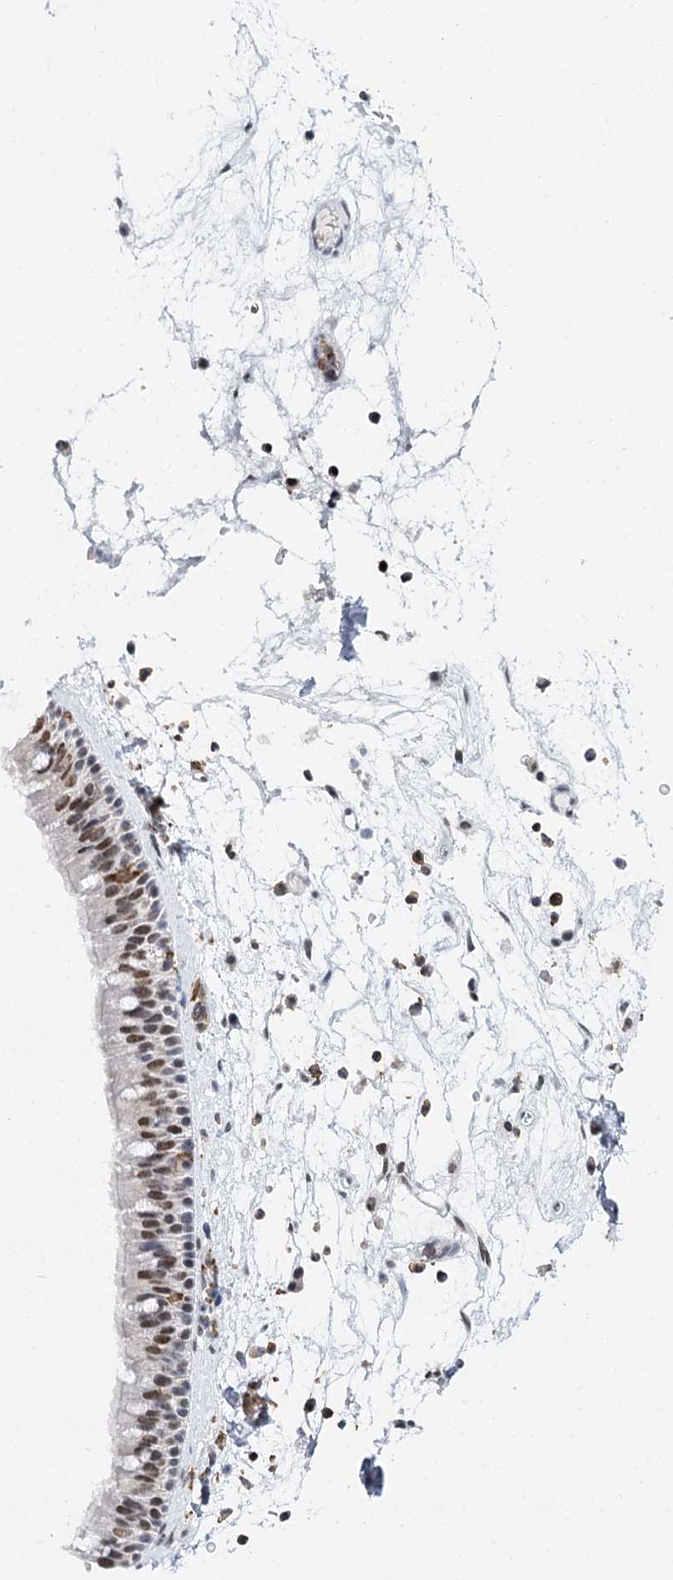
{"staining": {"intensity": "moderate", "quantity": "25%-75%", "location": "nuclear"}, "tissue": "nasopharynx", "cell_type": "Respiratory epithelial cells", "image_type": "normal", "snomed": [{"axis": "morphology", "description": "Normal tissue, NOS"}, {"axis": "morphology", "description": "Inflammation, NOS"}, {"axis": "morphology", "description": "Malignant melanoma, Metastatic site"}, {"axis": "topography", "description": "Nasopharynx"}], "caption": "This micrograph demonstrates immunohistochemistry (IHC) staining of unremarkable human nasopharynx, with medium moderate nuclear positivity in approximately 25%-75% of respiratory epithelial cells.", "gene": "BARD1", "patient": {"sex": "male", "age": 70}}